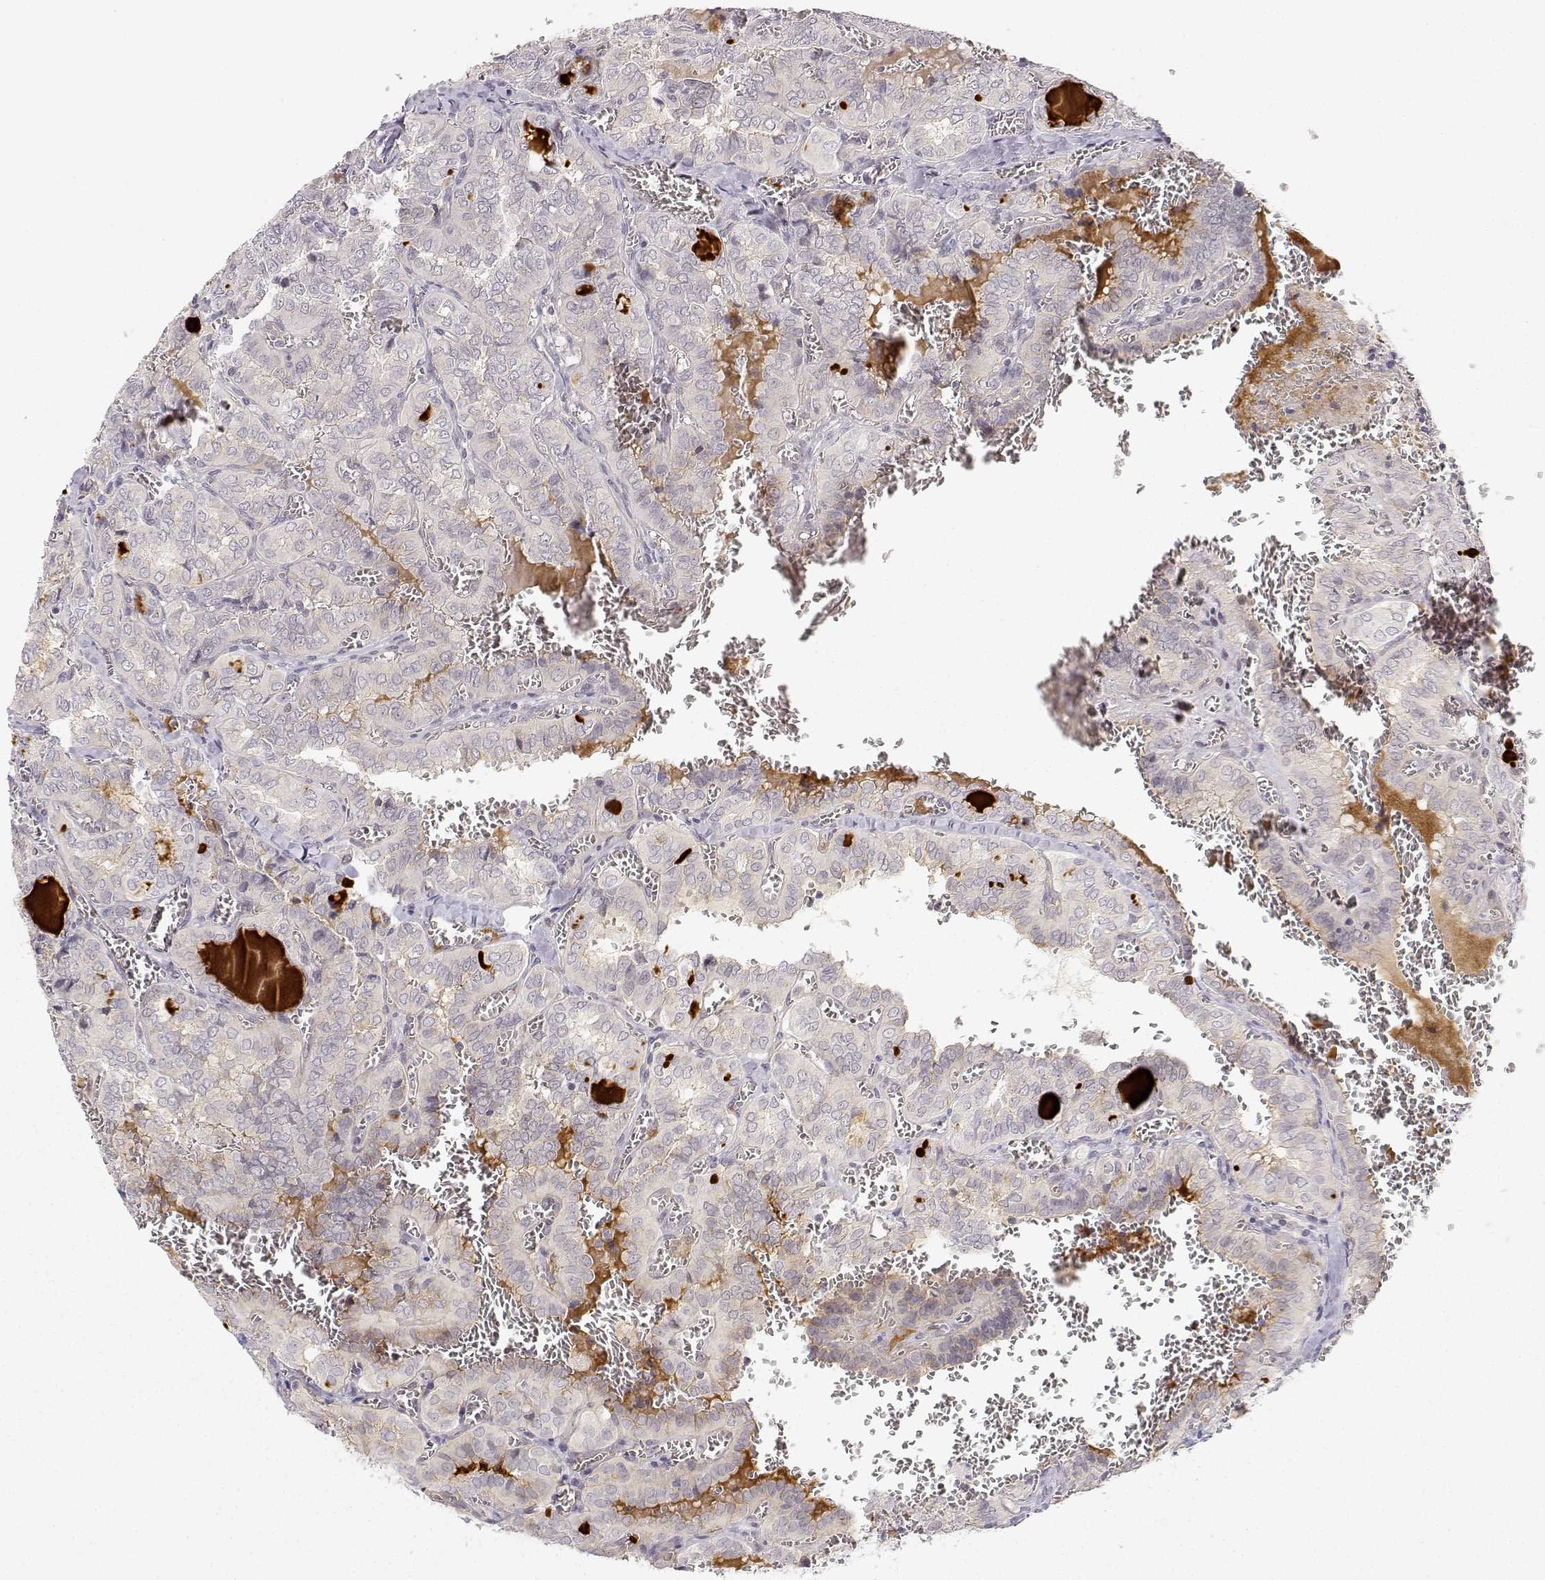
{"staining": {"intensity": "negative", "quantity": "none", "location": "none"}, "tissue": "thyroid cancer", "cell_type": "Tumor cells", "image_type": "cancer", "snomed": [{"axis": "morphology", "description": "Papillary adenocarcinoma, NOS"}, {"axis": "topography", "description": "Thyroid gland"}], "caption": "IHC histopathology image of papillary adenocarcinoma (thyroid) stained for a protein (brown), which demonstrates no staining in tumor cells.", "gene": "EAF2", "patient": {"sex": "female", "age": 41}}